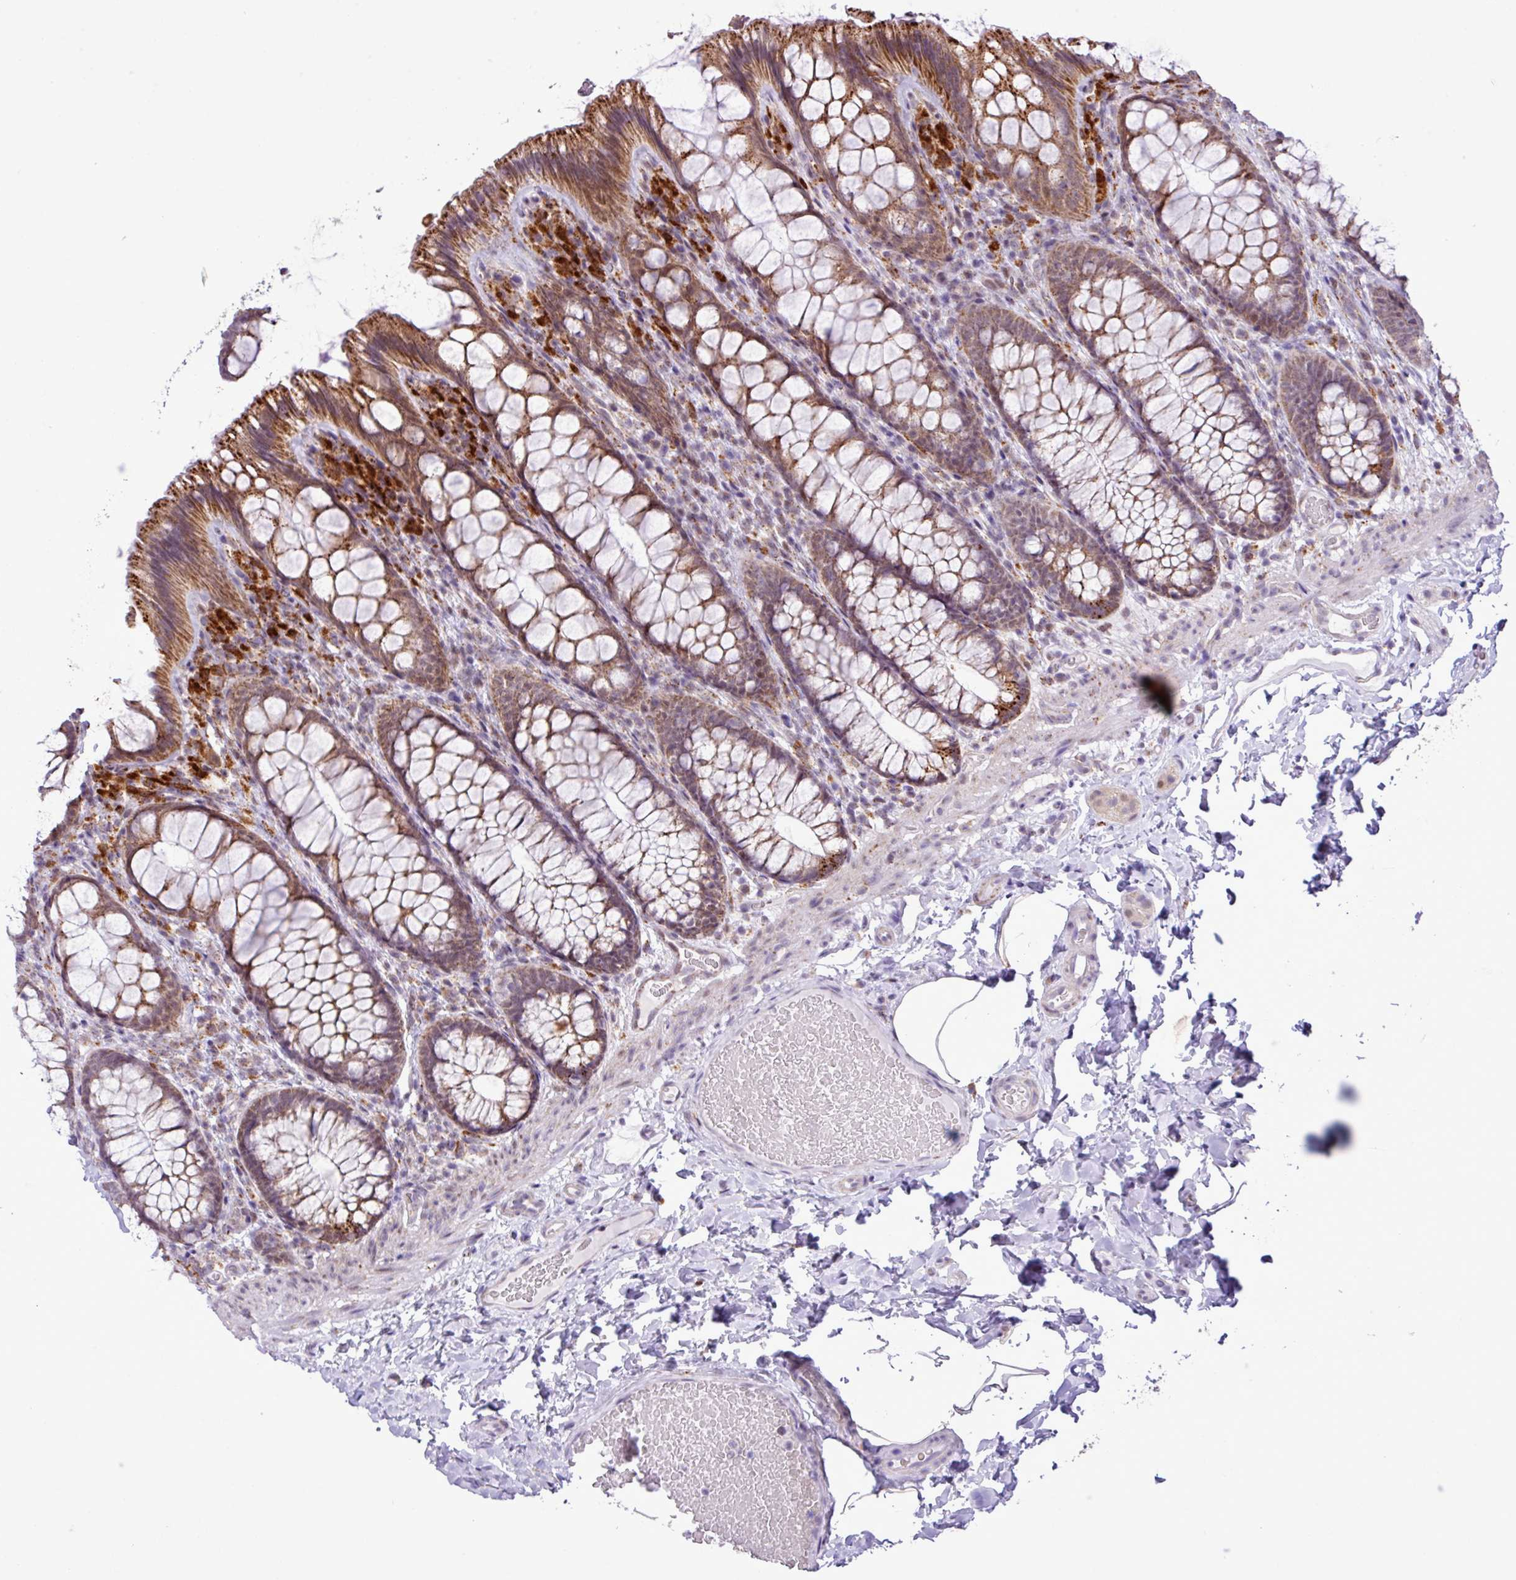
{"staining": {"intensity": "negative", "quantity": "none", "location": "none"}, "tissue": "colon", "cell_type": "Endothelial cells", "image_type": "normal", "snomed": [{"axis": "morphology", "description": "Normal tissue, NOS"}, {"axis": "topography", "description": "Colon"}], "caption": "High power microscopy image of an IHC micrograph of benign colon, revealing no significant staining in endothelial cells. (Brightfield microscopy of DAB (3,3'-diaminobenzidine) immunohistochemistry at high magnification).", "gene": "SGPP1", "patient": {"sex": "male", "age": 46}}